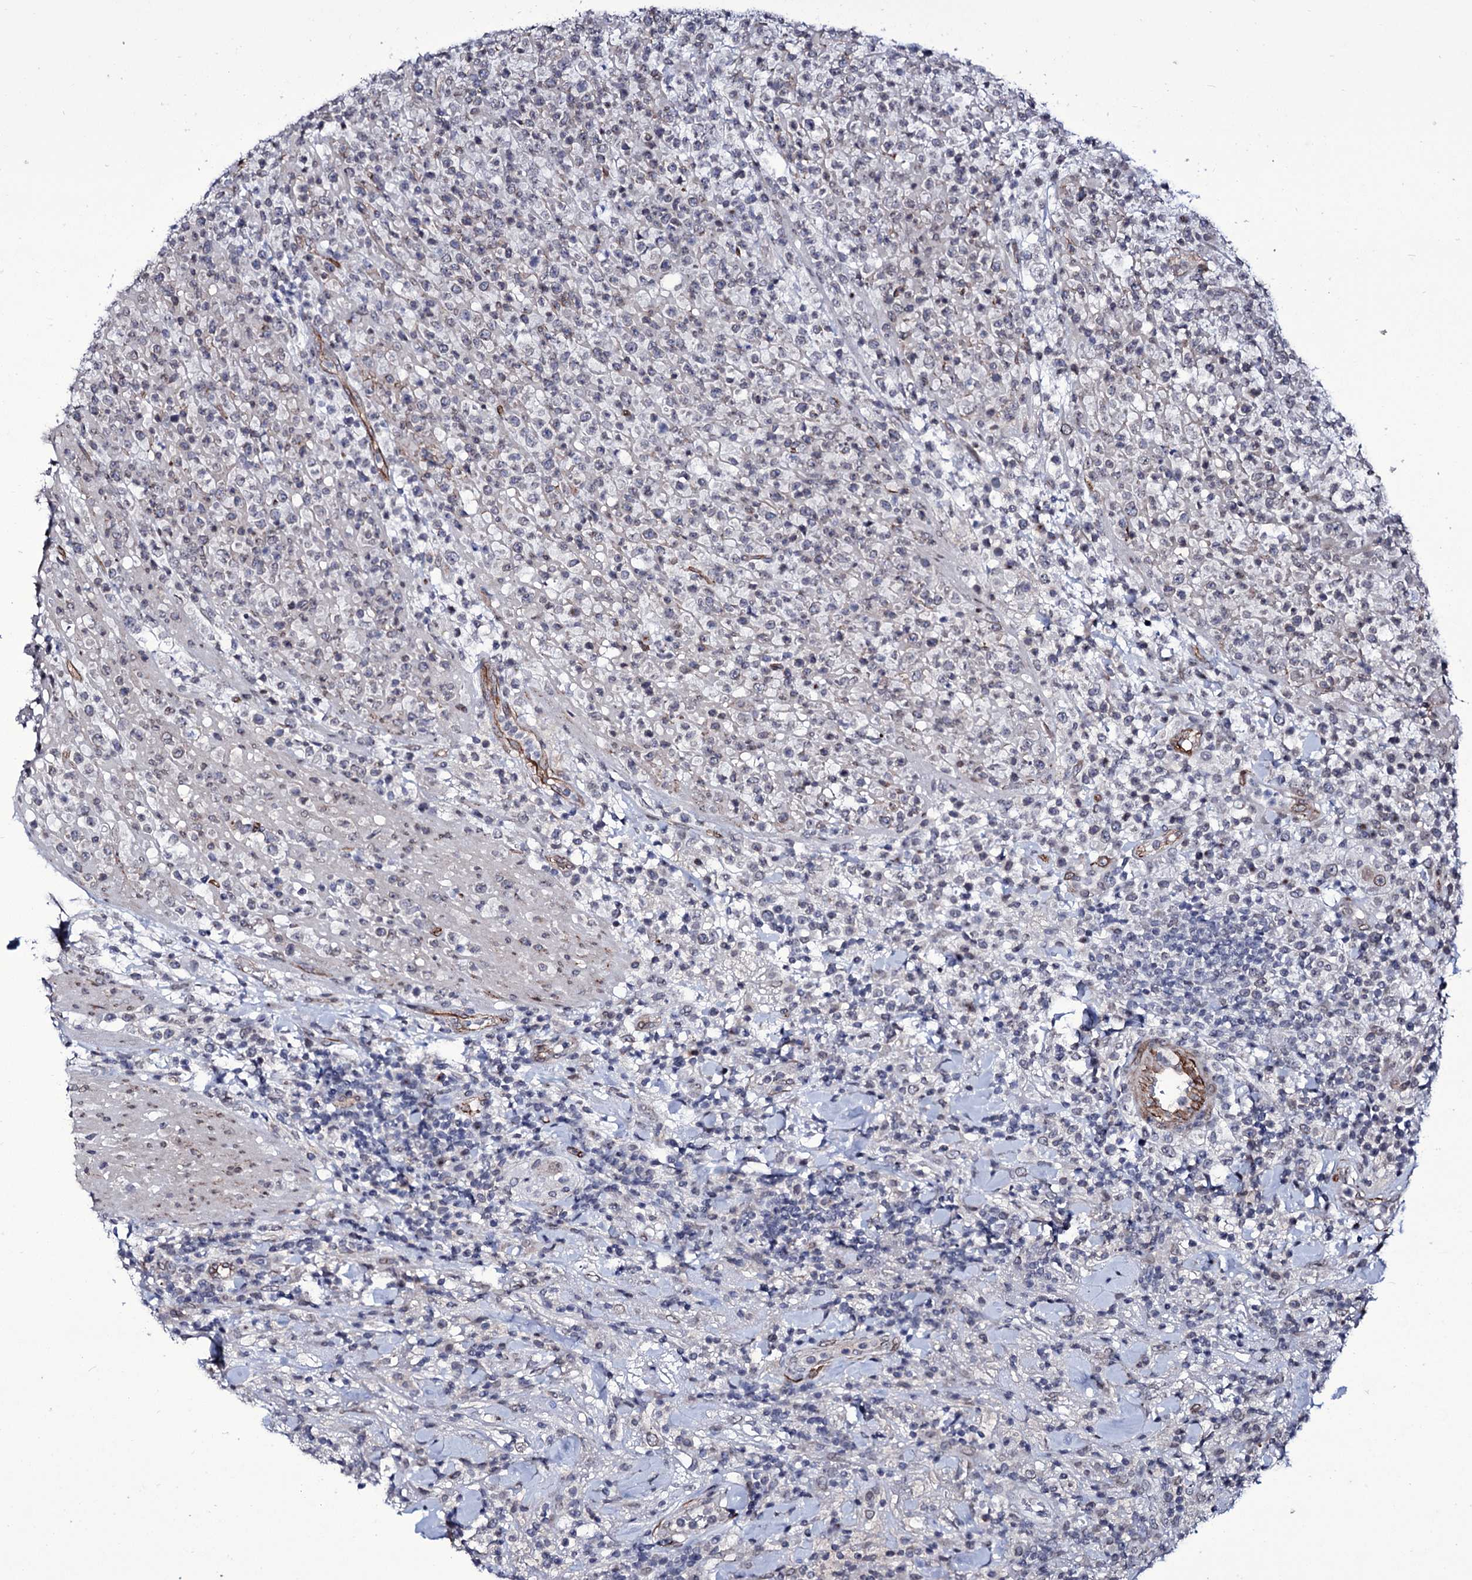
{"staining": {"intensity": "negative", "quantity": "none", "location": "none"}, "tissue": "lymphoma", "cell_type": "Tumor cells", "image_type": "cancer", "snomed": [{"axis": "morphology", "description": "Malignant lymphoma, non-Hodgkin's type, High grade"}, {"axis": "topography", "description": "Colon"}], "caption": "IHC of human lymphoma displays no expression in tumor cells.", "gene": "ZC3H12C", "patient": {"sex": "female", "age": 53}}